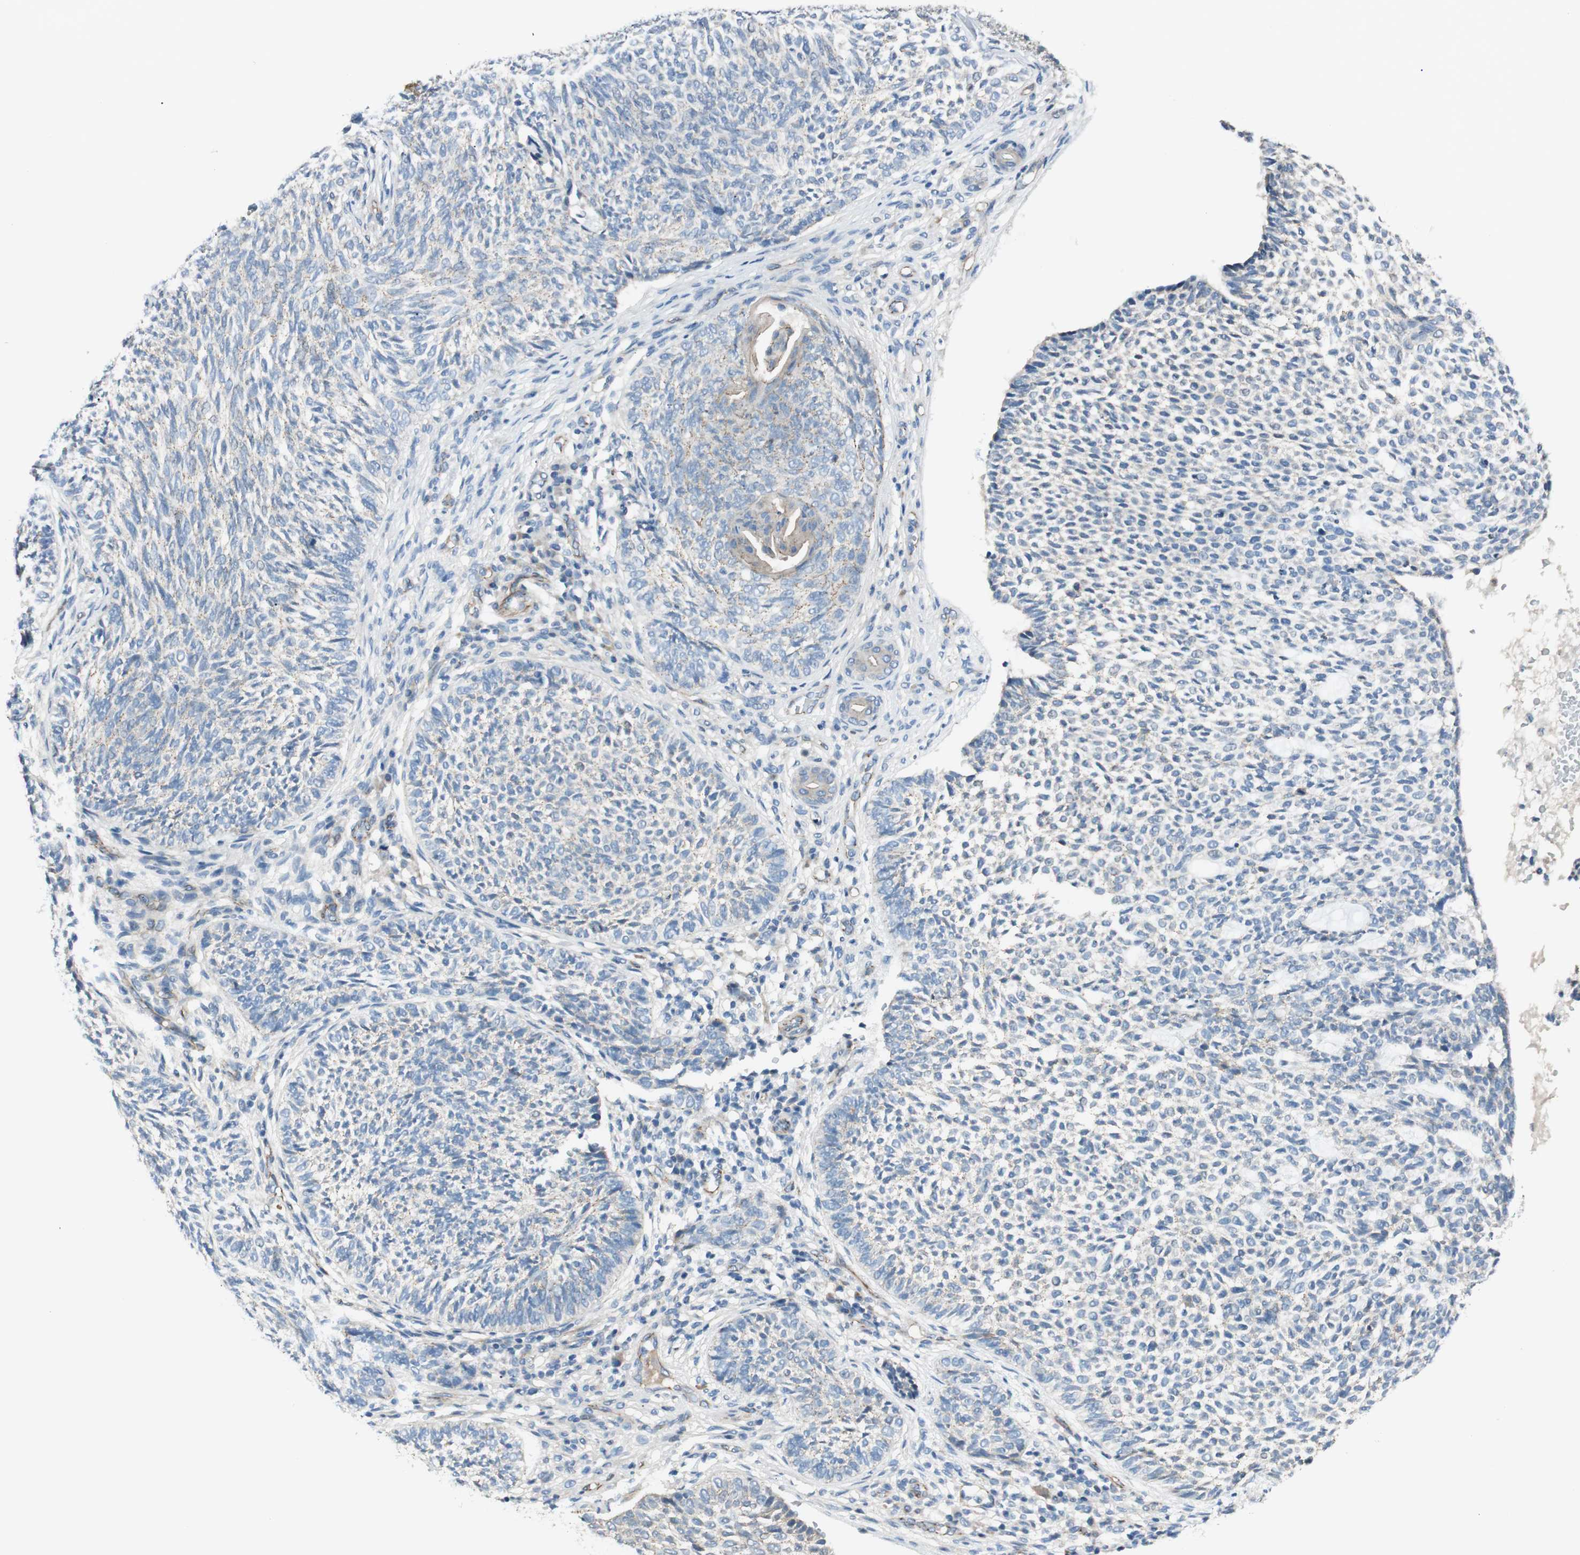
{"staining": {"intensity": "negative", "quantity": "none", "location": "none"}, "tissue": "skin cancer", "cell_type": "Tumor cells", "image_type": "cancer", "snomed": [{"axis": "morphology", "description": "Basal cell carcinoma"}, {"axis": "topography", "description": "Skin"}], "caption": "This is an immunohistochemistry photomicrograph of human skin cancer. There is no expression in tumor cells.", "gene": "TJP1", "patient": {"sex": "male", "age": 87}}